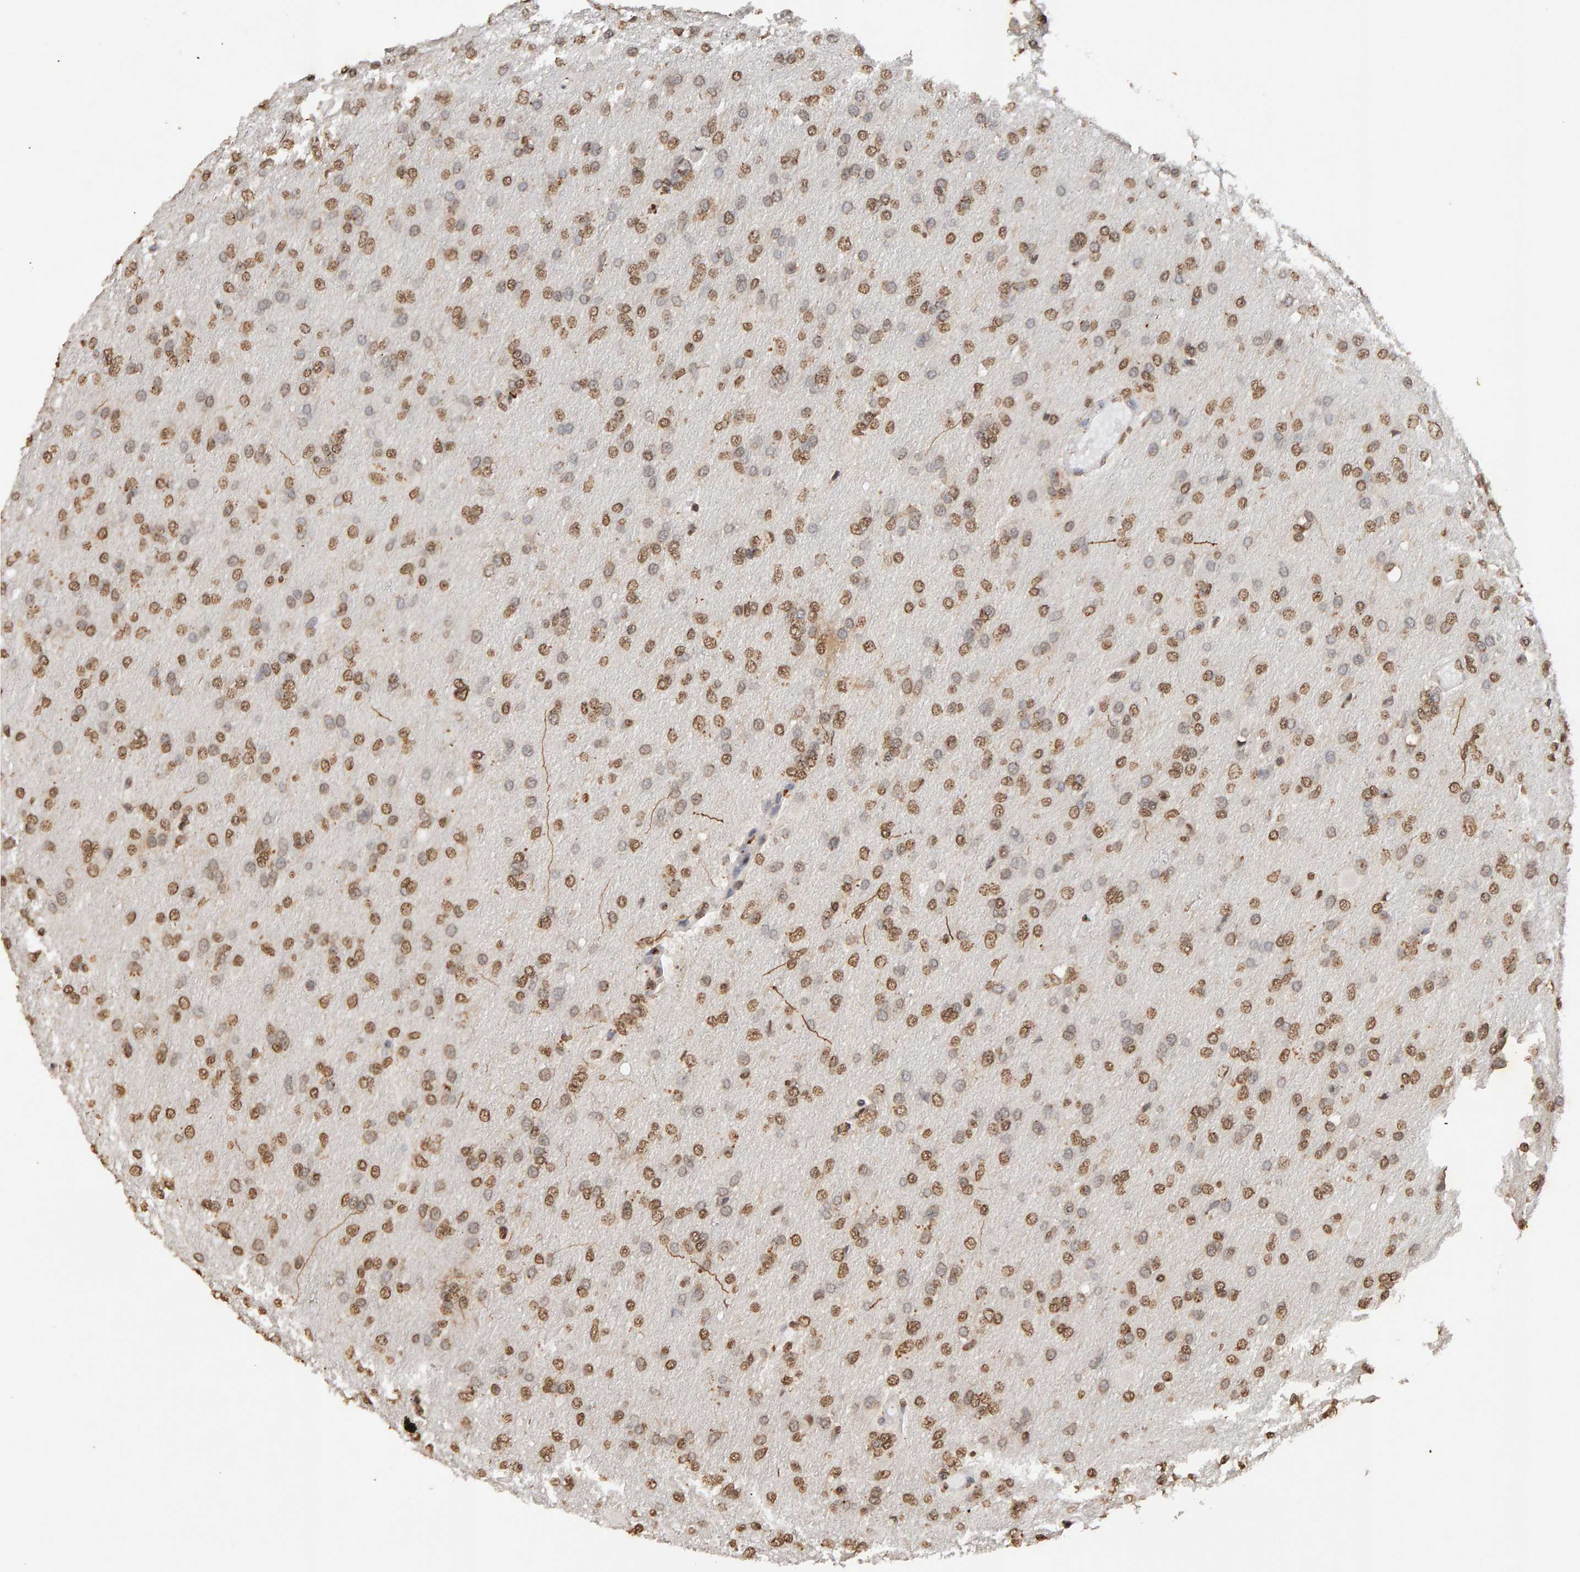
{"staining": {"intensity": "moderate", "quantity": ">75%", "location": "nuclear"}, "tissue": "glioma", "cell_type": "Tumor cells", "image_type": "cancer", "snomed": [{"axis": "morphology", "description": "Glioma, malignant, High grade"}, {"axis": "topography", "description": "Cerebral cortex"}], "caption": "Immunohistochemical staining of malignant high-grade glioma shows moderate nuclear protein staining in about >75% of tumor cells.", "gene": "DNAJB5", "patient": {"sex": "female", "age": 36}}